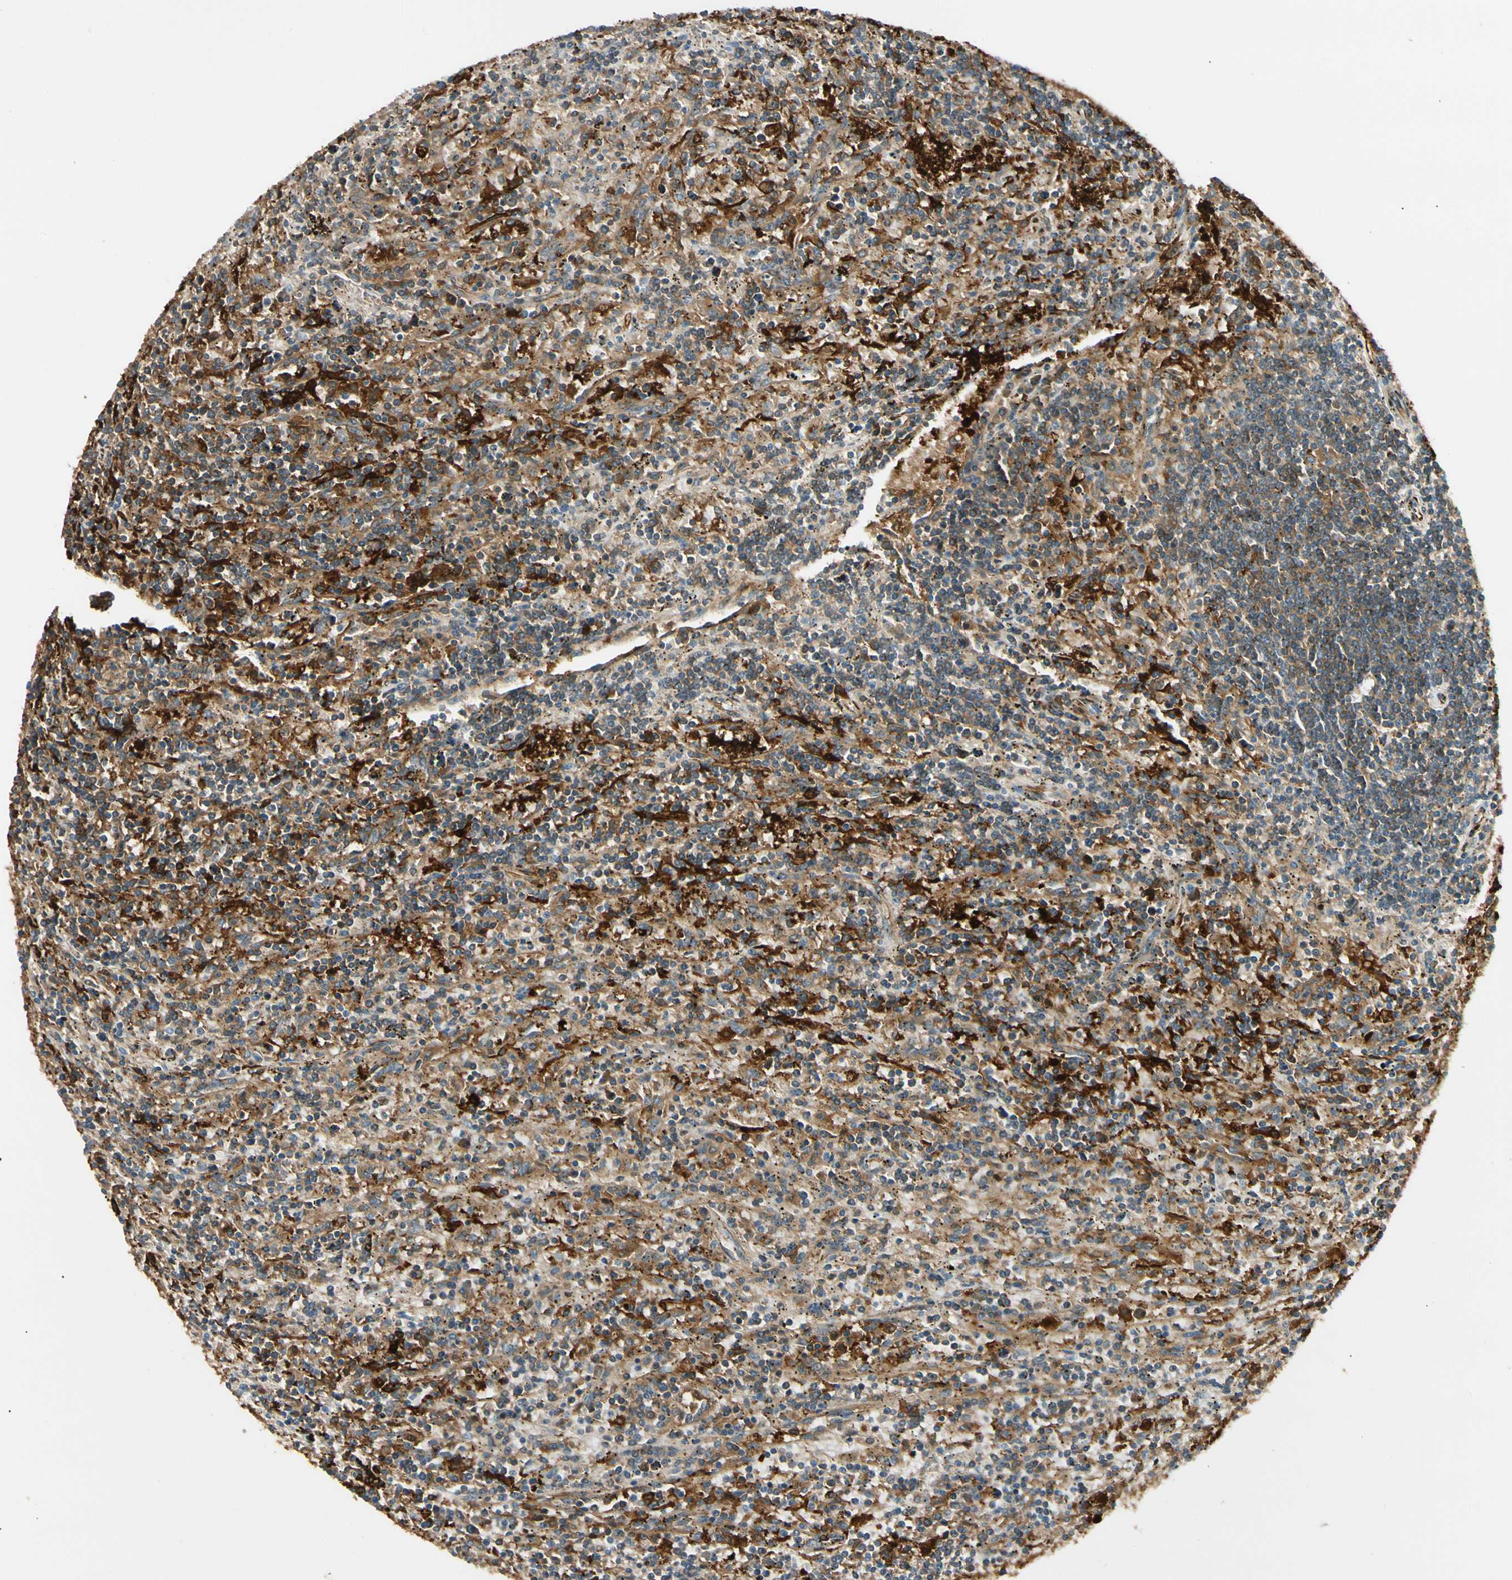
{"staining": {"intensity": "moderate", "quantity": "<25%", "location": "cytoplasmic/membranous"}, "tissue": "lymphoma", "cell_type": "Tumor cells", "image_type": "cancer", "snomed": [{"axis": "morphology", "description": "Malignant lymphoma, non-Hodgkin's type, Low grade"}, {"axis": "topography", "description": "Spleen"}], "caption": "Moderate cytoplasmic/membranous positivity is appreciated in approximately <25% of tumor cells in malignant lymphoma, non-Hodgkin's type (low-grade).", "gene": "FTH1", "patient": {"sex": "male", "age": 76}}